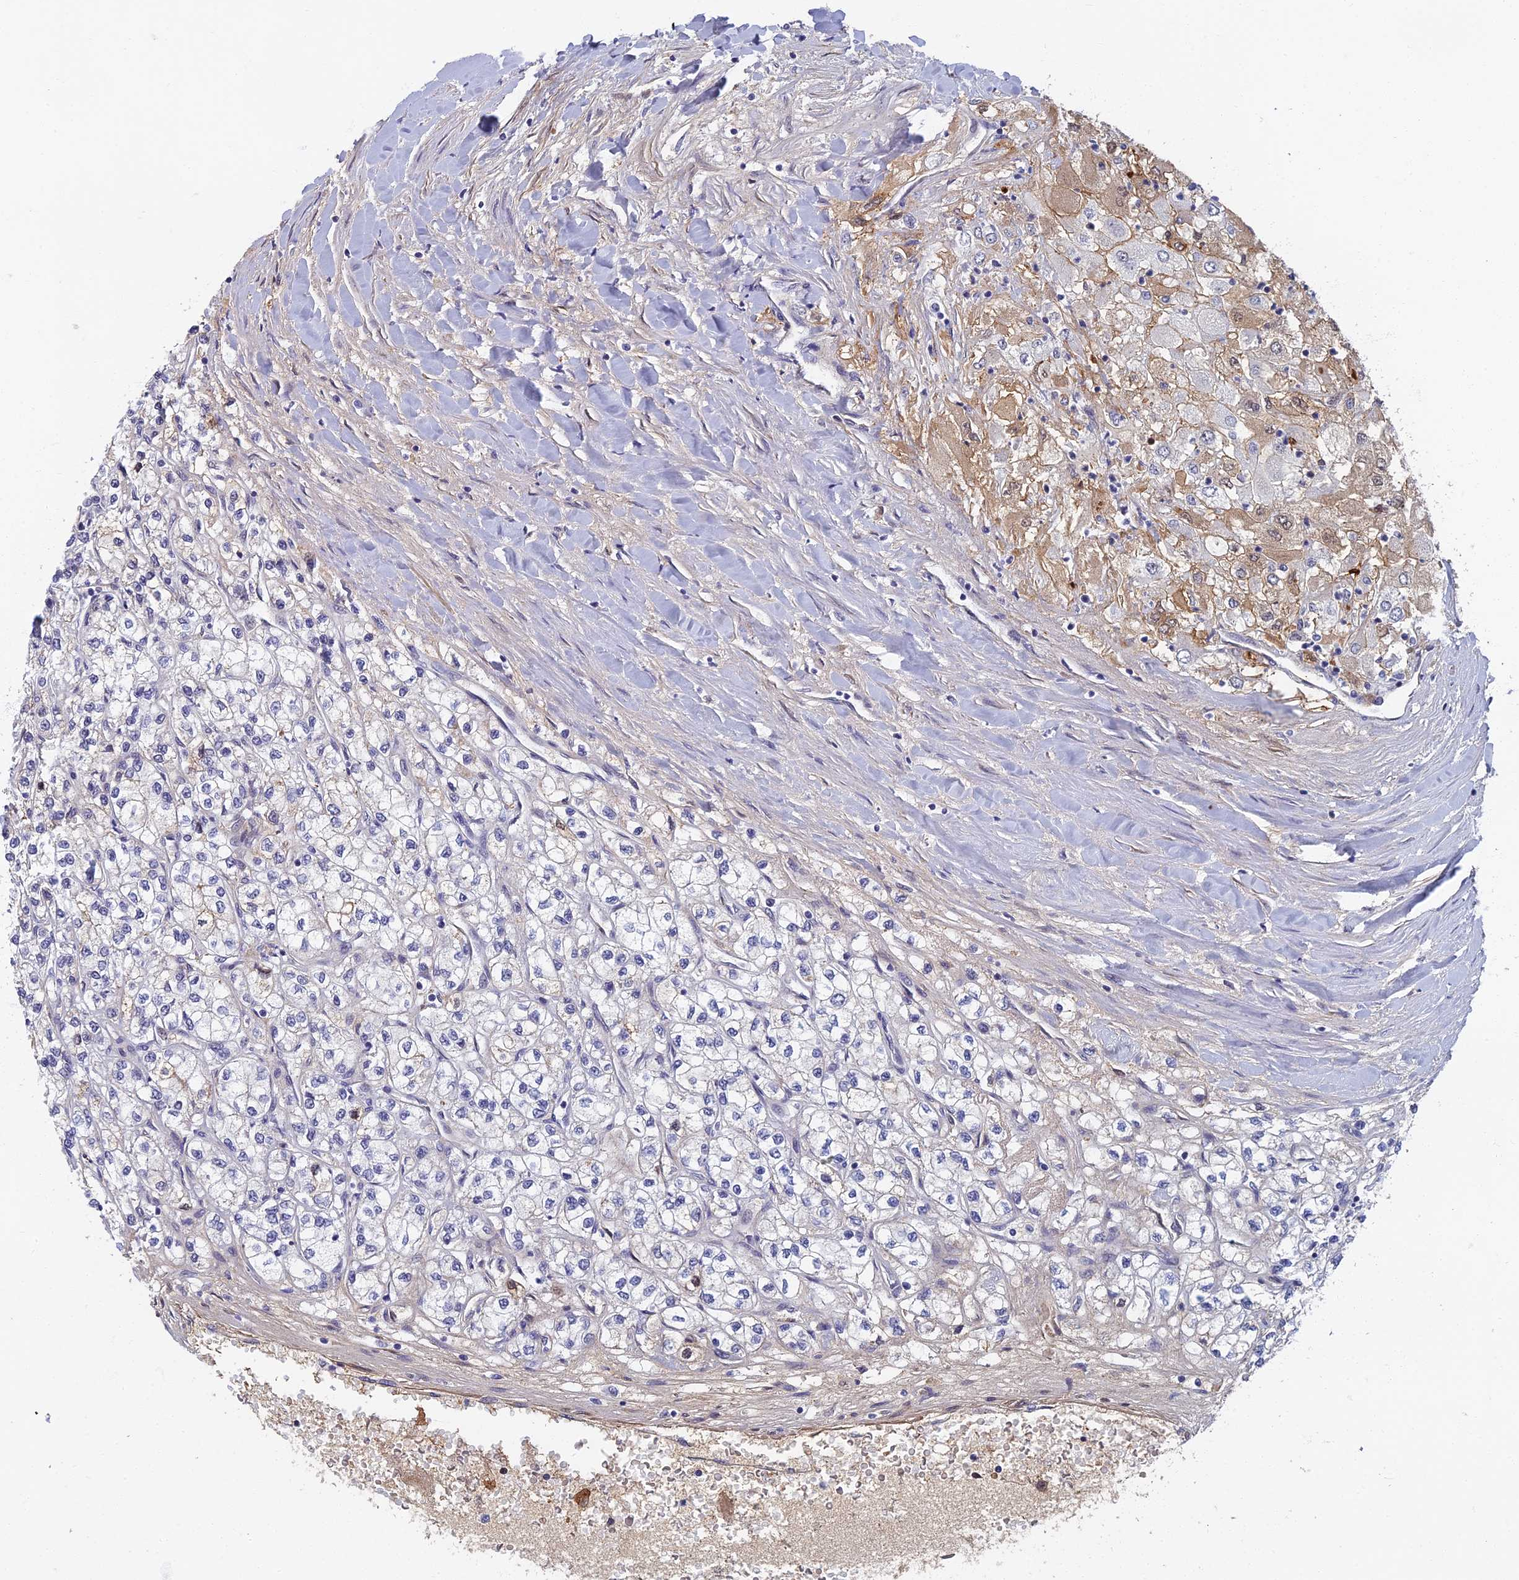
{"staining": {"intensity": "negative", "quantity": "none", "location": "none"}, "tissue": "renal cancer", "cell_type": "Tumor cells", "image_type": "cancer", "snomed": [{"axis": "morphology", "description": "Adenocarcinoma, NOS"}, {"axis": "topography", "description": "Kidney"}], "caption": "High power microscopy histopathology image of an IHC micrograph of adenocarcinoma (renal), revealing no significant expression in tumor cells.", "gene": "TAF13", "patient": {"sex": "male", "age": 80}}